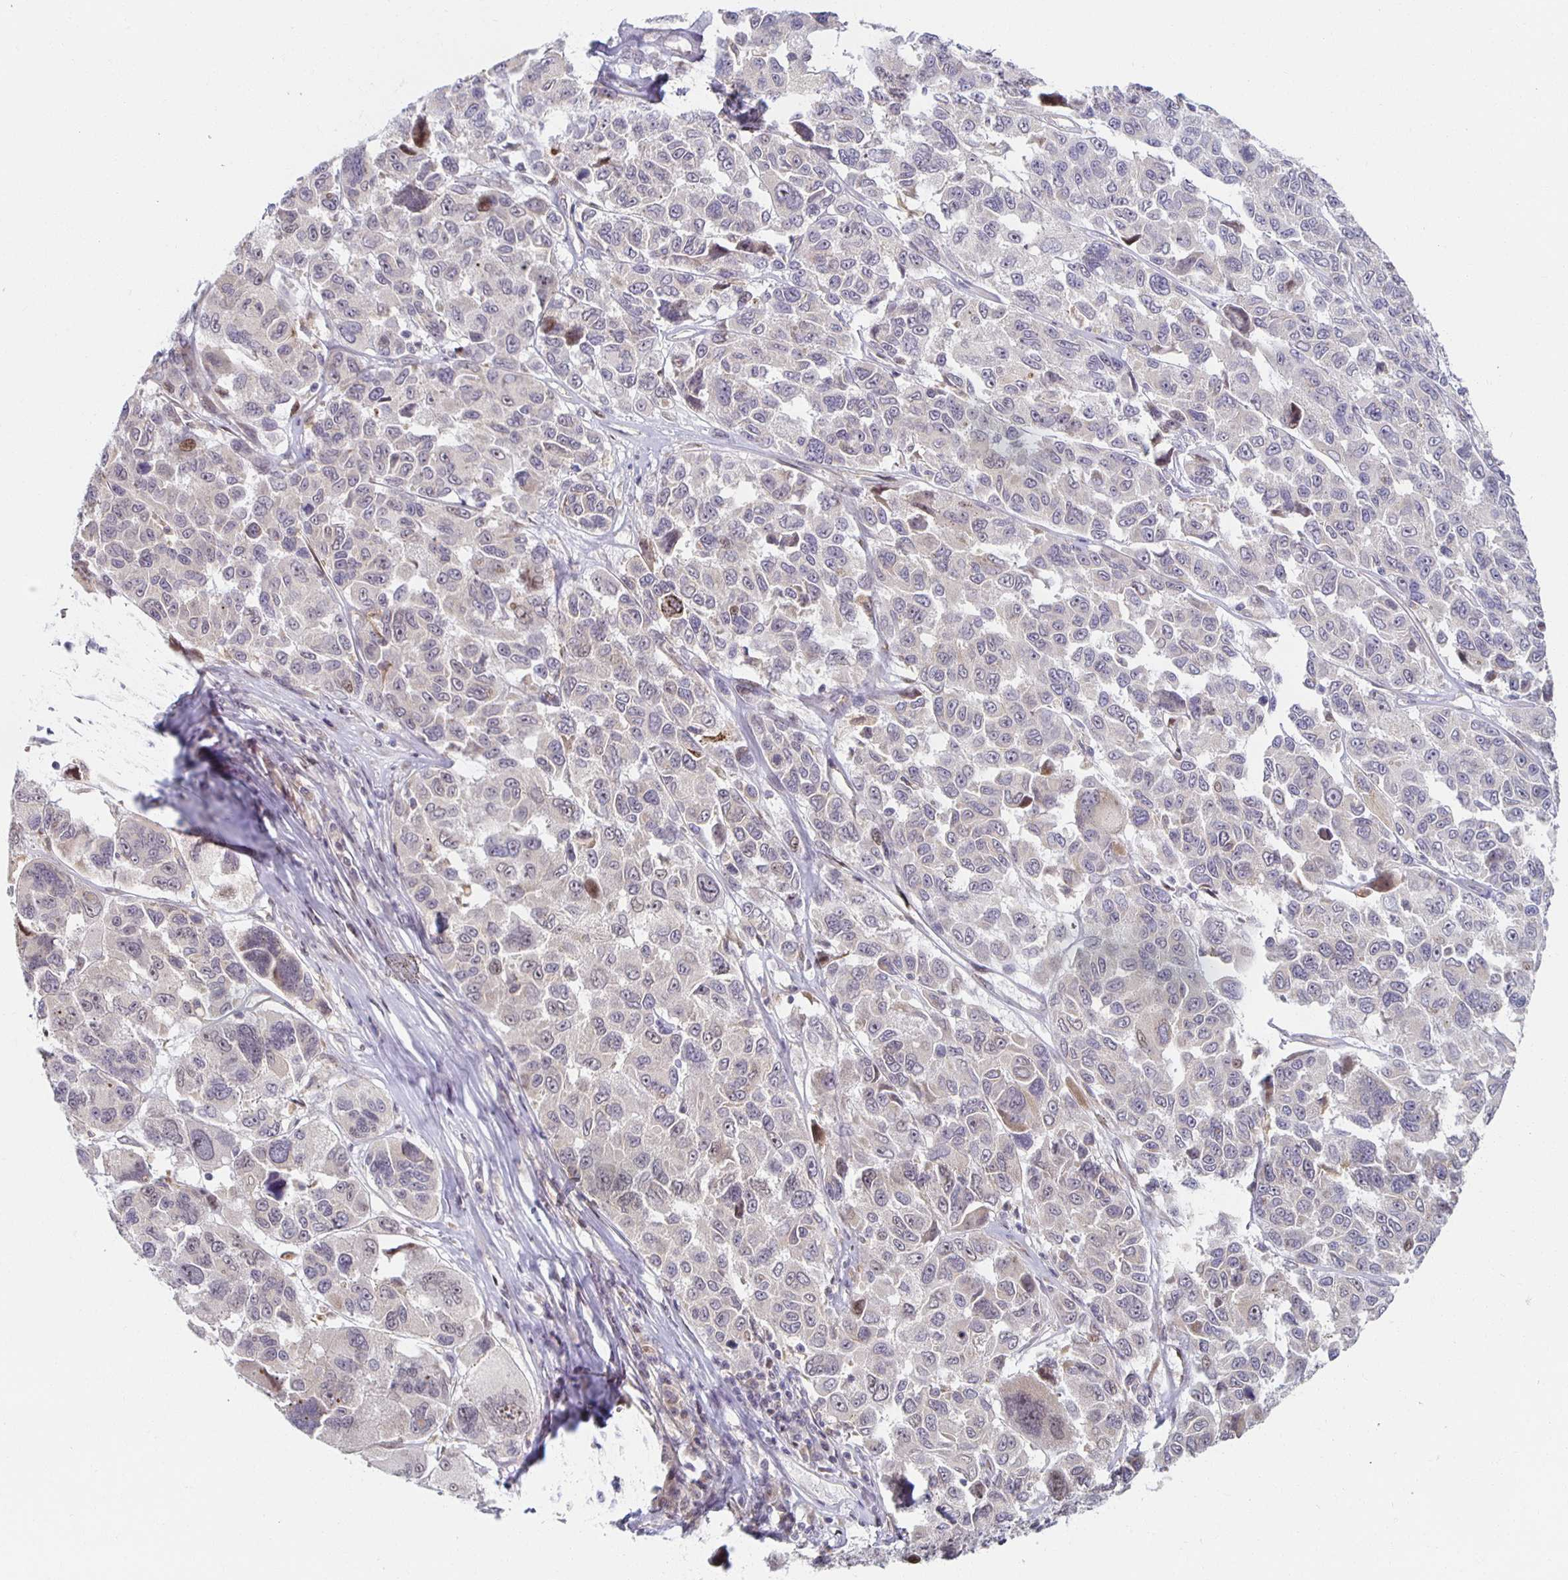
{"staining": {"intensity": "moderate", "quantity": "<25%", "location": "nuclear"}, "tissue": "melanoma", "cell_type": "Tumor cells", "image_type": "cancer", "snomed": [{"axis": "morphology", "description": "Malignant melanoma, NOS"}, {"axis": "topography", "description": "Skin"}], "caption": "IHC of human melanoma shows low levels of moderate nuclear staining in approximately <25% of tumor cells. (brown staining indicates protein expression, while blue staining denotes nuclei).", "gene": "HCFC1R1", "patient": {"sex": "female", "age": 66}}